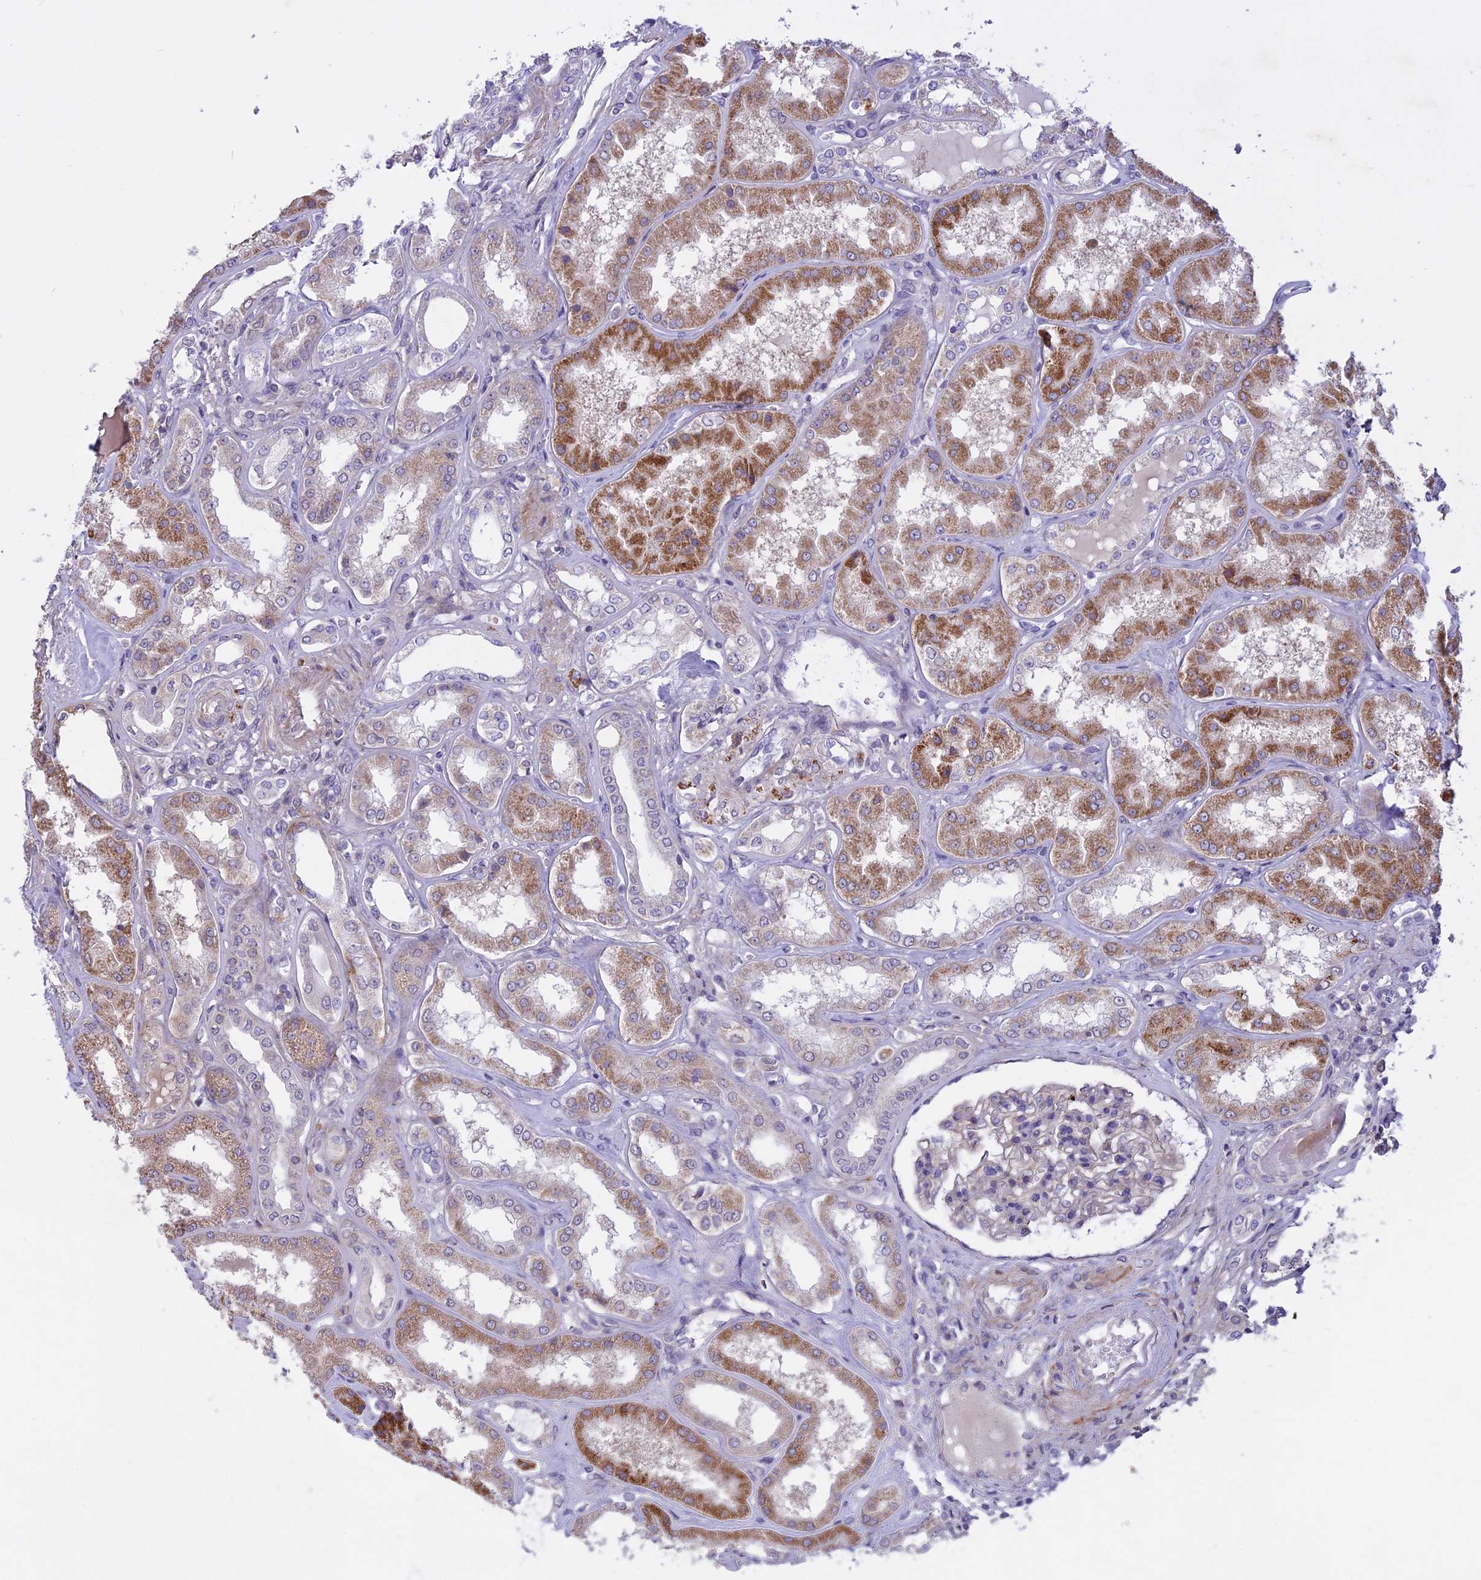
{"staining": {"intensity": "moderate", "quantity": "<25%", "location": "cytoplasmic/membranous"}, "tissue": "kidney", "cell_type": "Cells in glomeruli", "image_type": "normal", "snomed": [{"axis": "morphology", "description": "Normal tissue, NOS"}, {"axis": "topography", "description": "Kidney"}], "caption": "Cells in glomeruli demonstrate low levels of moderate cytoplasmic/membranous positivity in approximately <25% of cells in unremarkable human kidney.", "gene": "SPHKAP", "patient": {"sex": "female", "age": 56}}